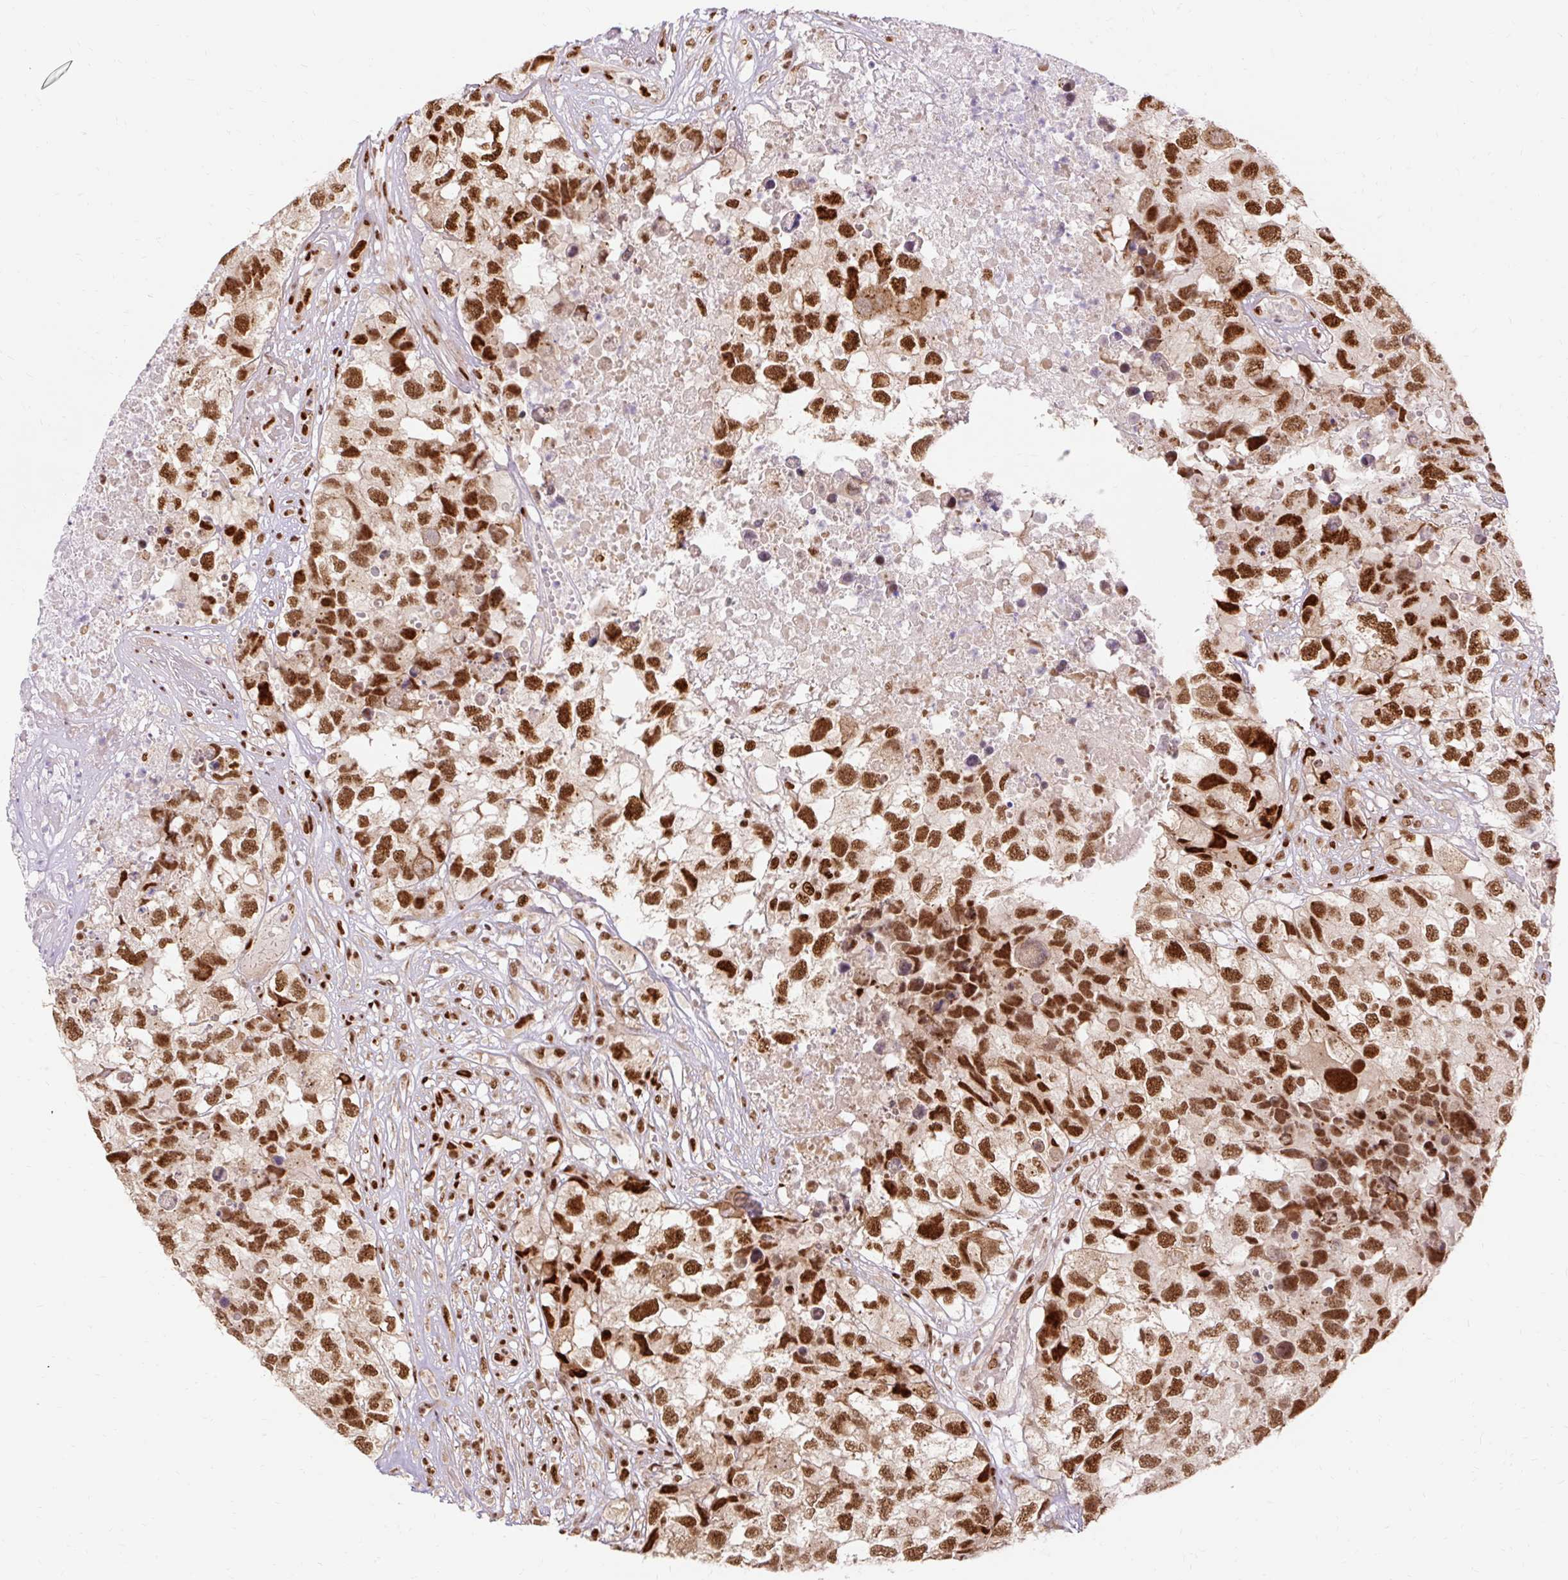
{"staining": {"intensity": "strong", "quantity": ">75%", "location": "nuclear"}, "tissue": "testis cancer", "cell_type": "Tumor cells", "image_type": "cancer", "snomed": [{"axis": "morphology", "description": "Carcinoma, Embryonal, NOS"}, {"axis": "topography", "description": "Testis"}], "caption": "High-magnification brightfield microscopy of embryonal carcinoma (testis) stained with DAB (brown) and counterstained with hematoxylin (blue). tumor cells exhibit strong nuclear expression is seen in approximately>75% of cells.", "gene": "MECOM", "patient": {"sex": "male", "age": 83}}